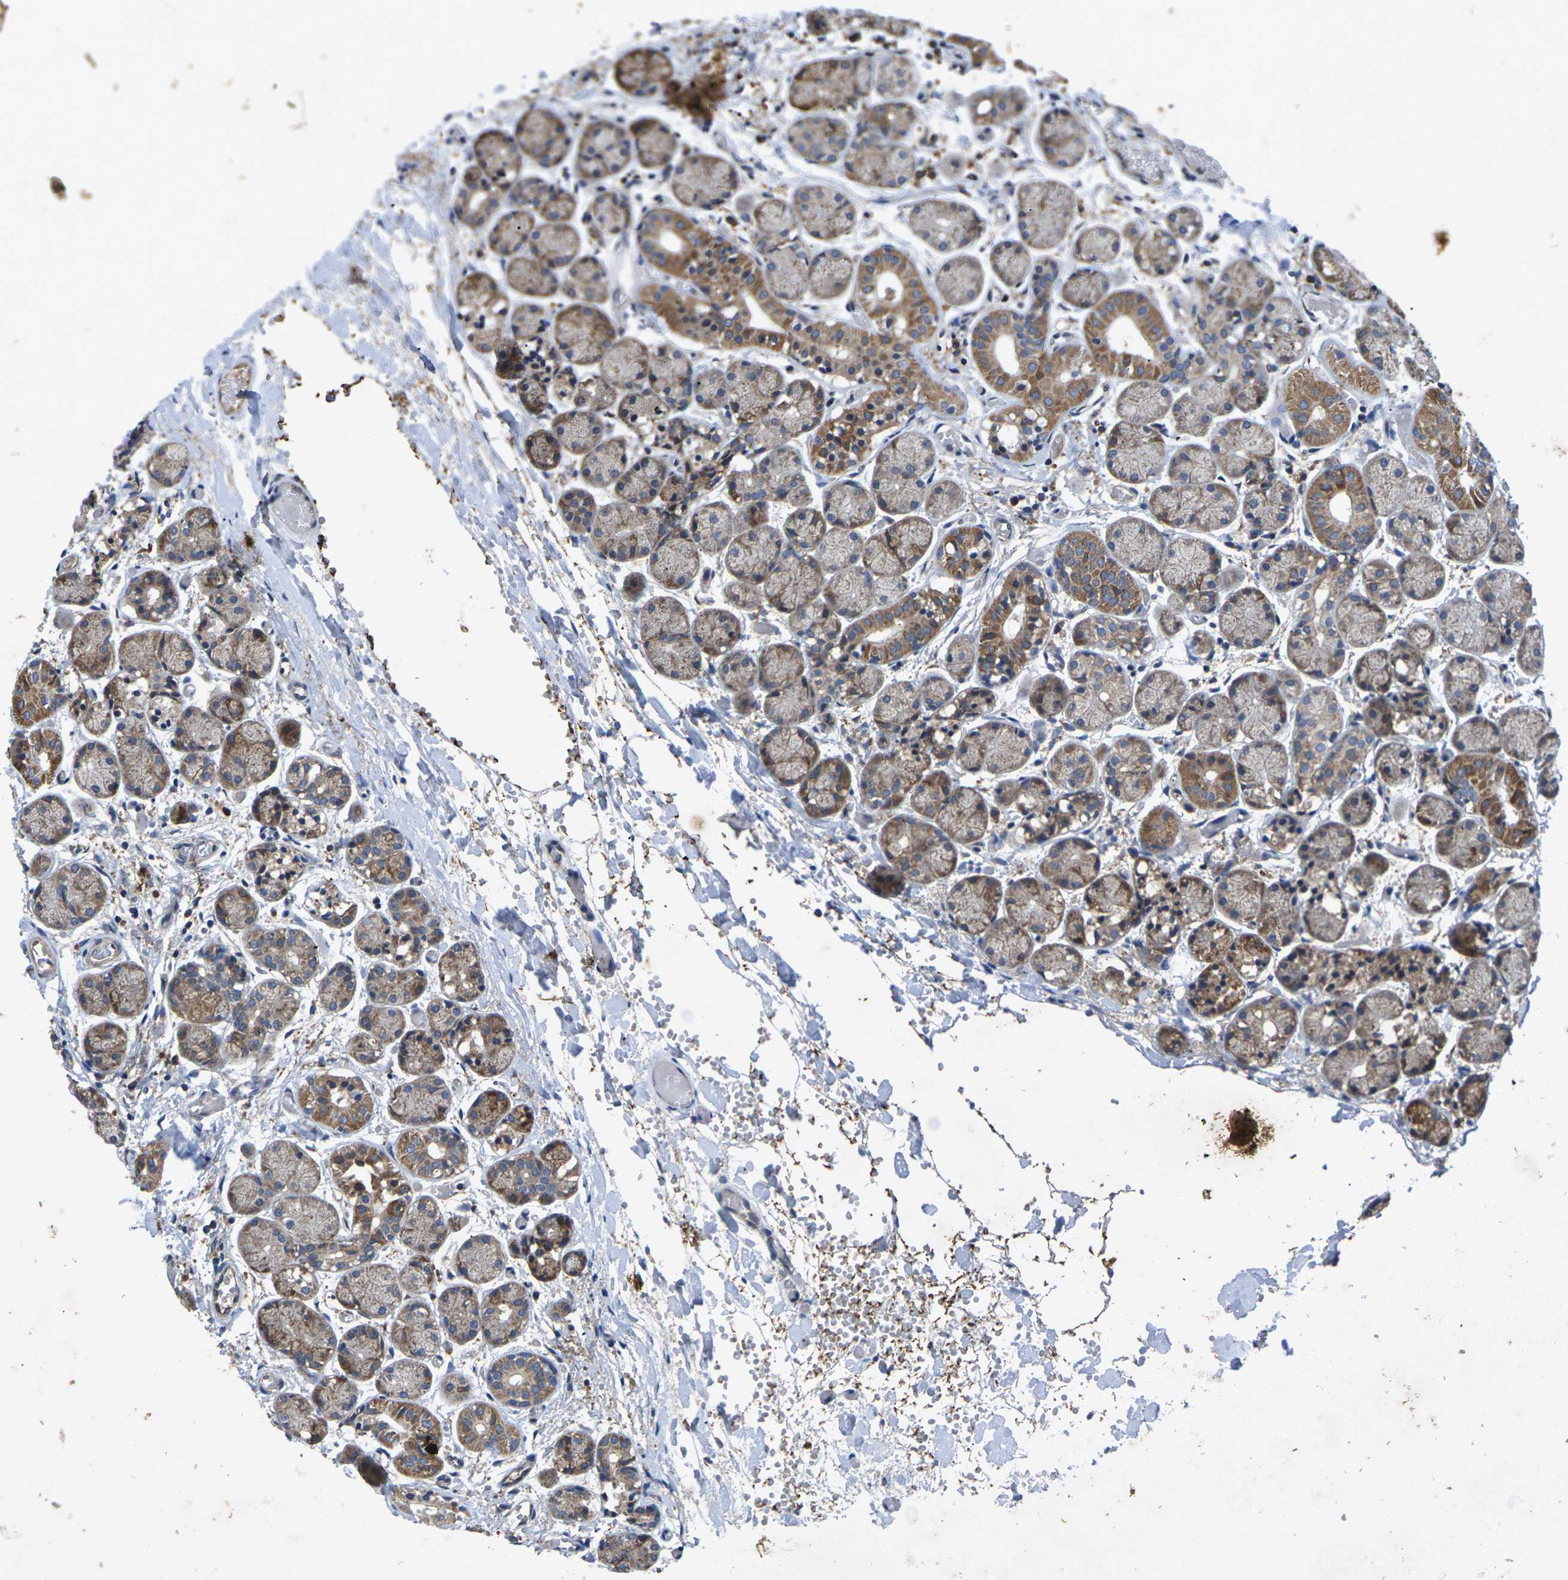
{"staining": {"intensity": "moderate", "quantity": "25%-75%", "location": "cytoplasmic/membranous"}, "tissue": "salivary gland", "cell_type": "Glandular cells", "image_type": "normal", "snomed": [{"axis": "morphology", "description": "Normal tissue, NOS"}, {"axis": "topography", "description": "Salivary gland"}], "caption": "Human salivary gland stained with a protein marker demonstrates moderate staining in glandular cells.", "gene": "KIF1B", "patient": {"sex": "female", "age": 24}}